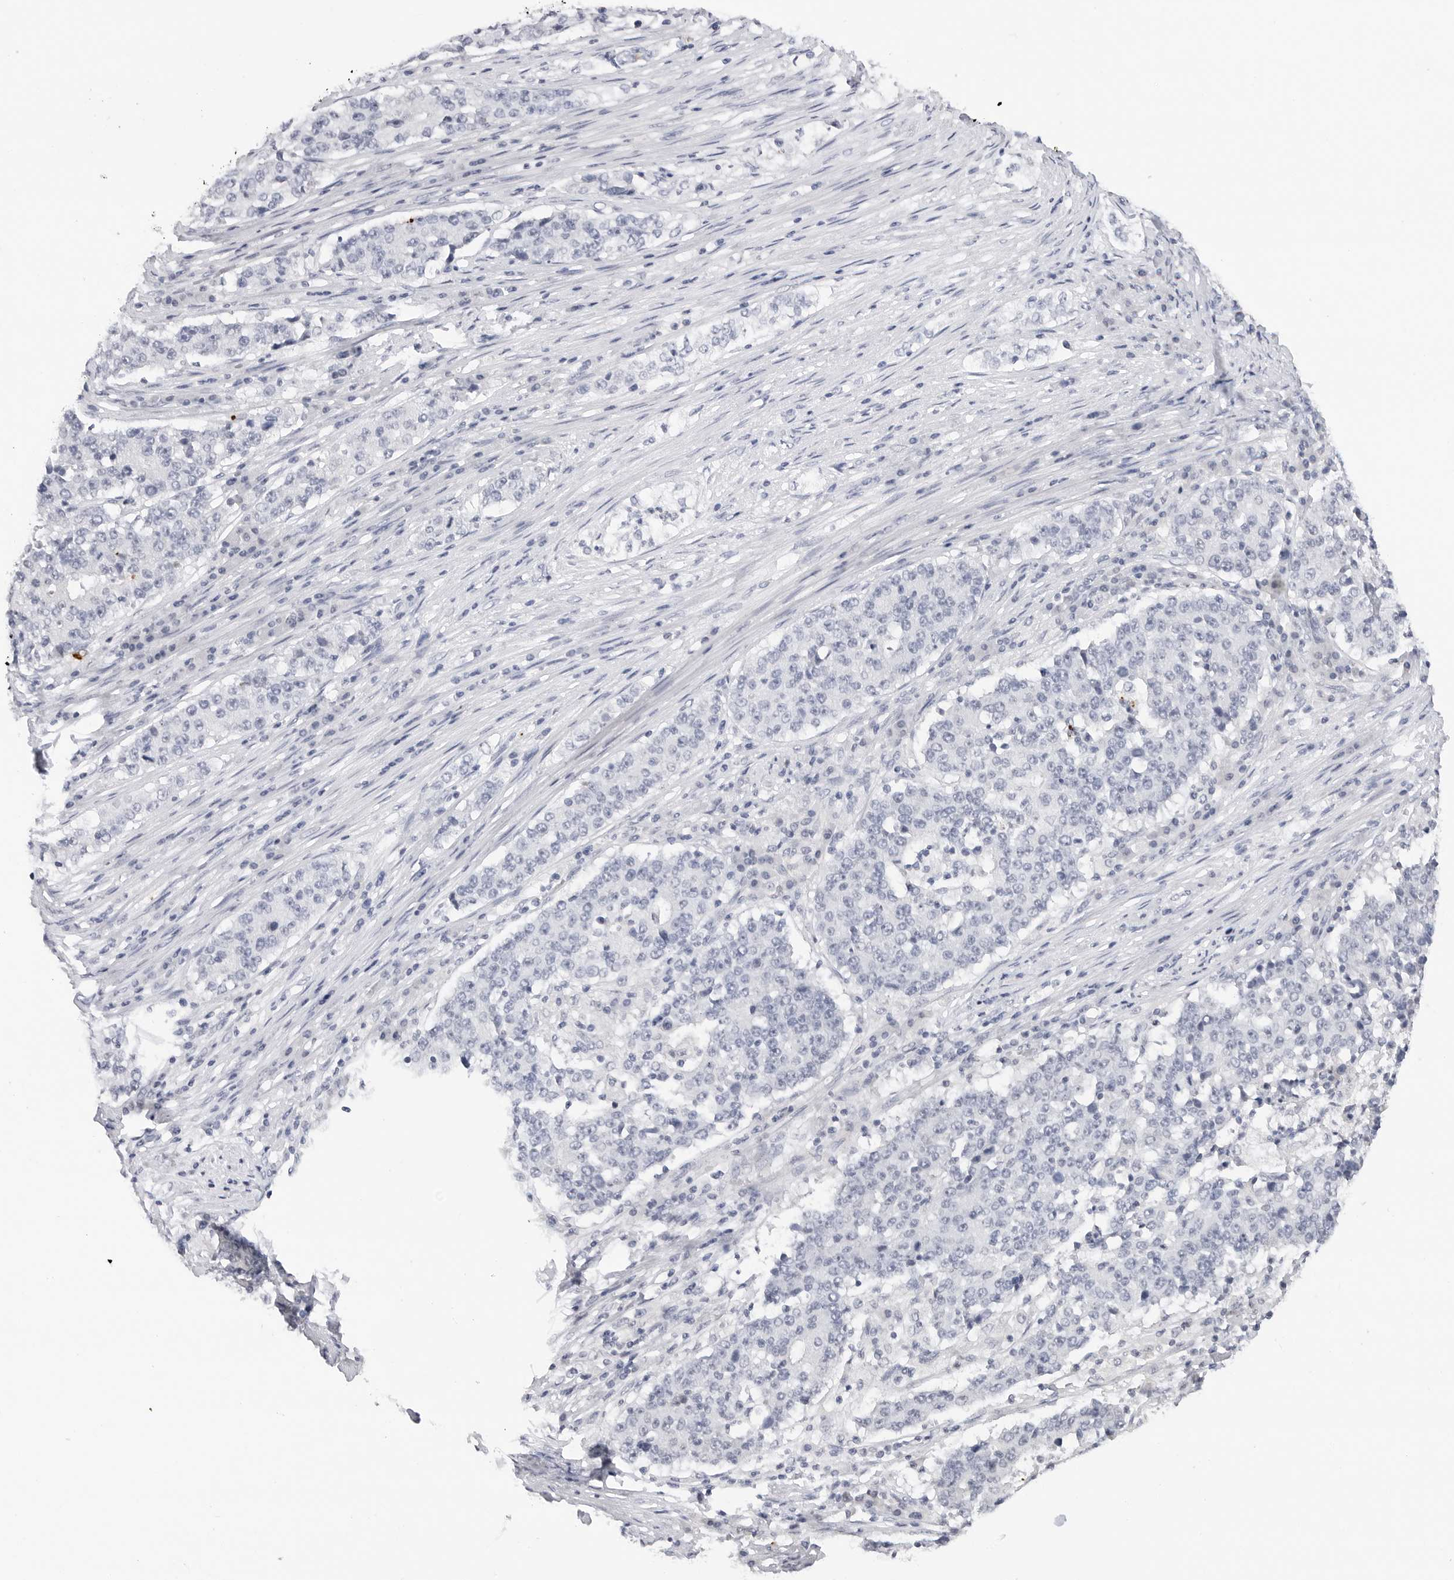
{"staining": {"intensity": "negative", "quantity": "none", "location": "none"}, "tissue": "stomach cancer", "cell_type": "Tumor cells", "image_type": "cancer", "snomed": [{"axis": "morphology", "description": "Adenocarcinoma, NOS"}, {"axis": "topography", "description": "Stomach"}], "caption": "DAB (3,3'-diaminobenzidine) immunohistochemical staining of human stomach cancer reveals no significant expression in tumor cells.", "gene": "MAP2K5", "patient": {"sex": "male", "age": 59}}